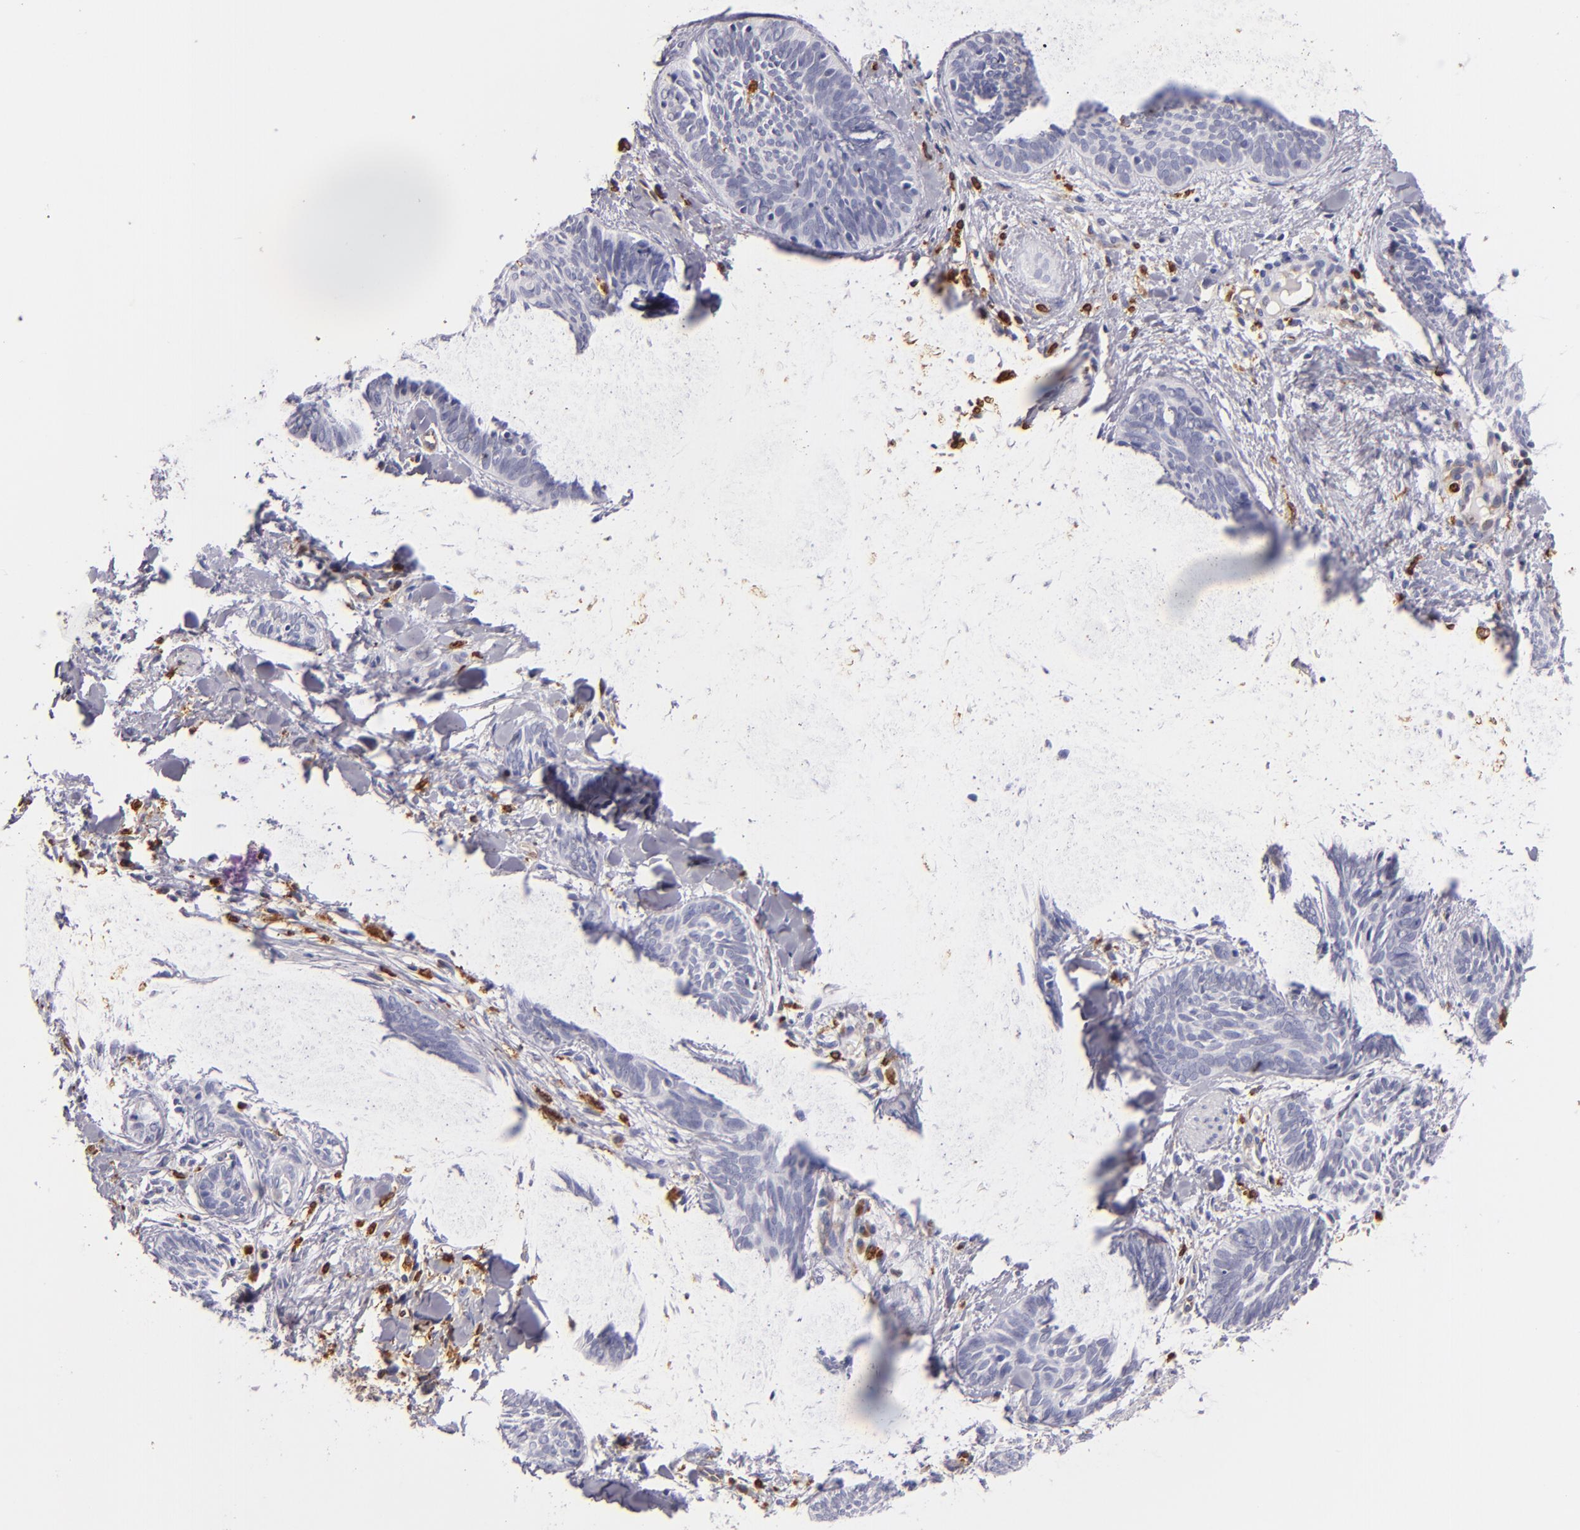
{"staining": {"intensity": "negative", "quantity": "none", "location": "none"}, "tissue": "skin cancer", "cell_type": "Tumor cells", "image_type": "cancer", "snomed": [{"axis": "morphology", "description": "Basal cell carcinoma"}, {"axis": "topography", "description": "Skin"}], "caption": "Immunohistochemical staining of human skin cancer (basal cell carcinoma) exhibits no significant positivity in tumor cells.", "gene": "CD74", "patient": {"sex": "female", "age": 81}}